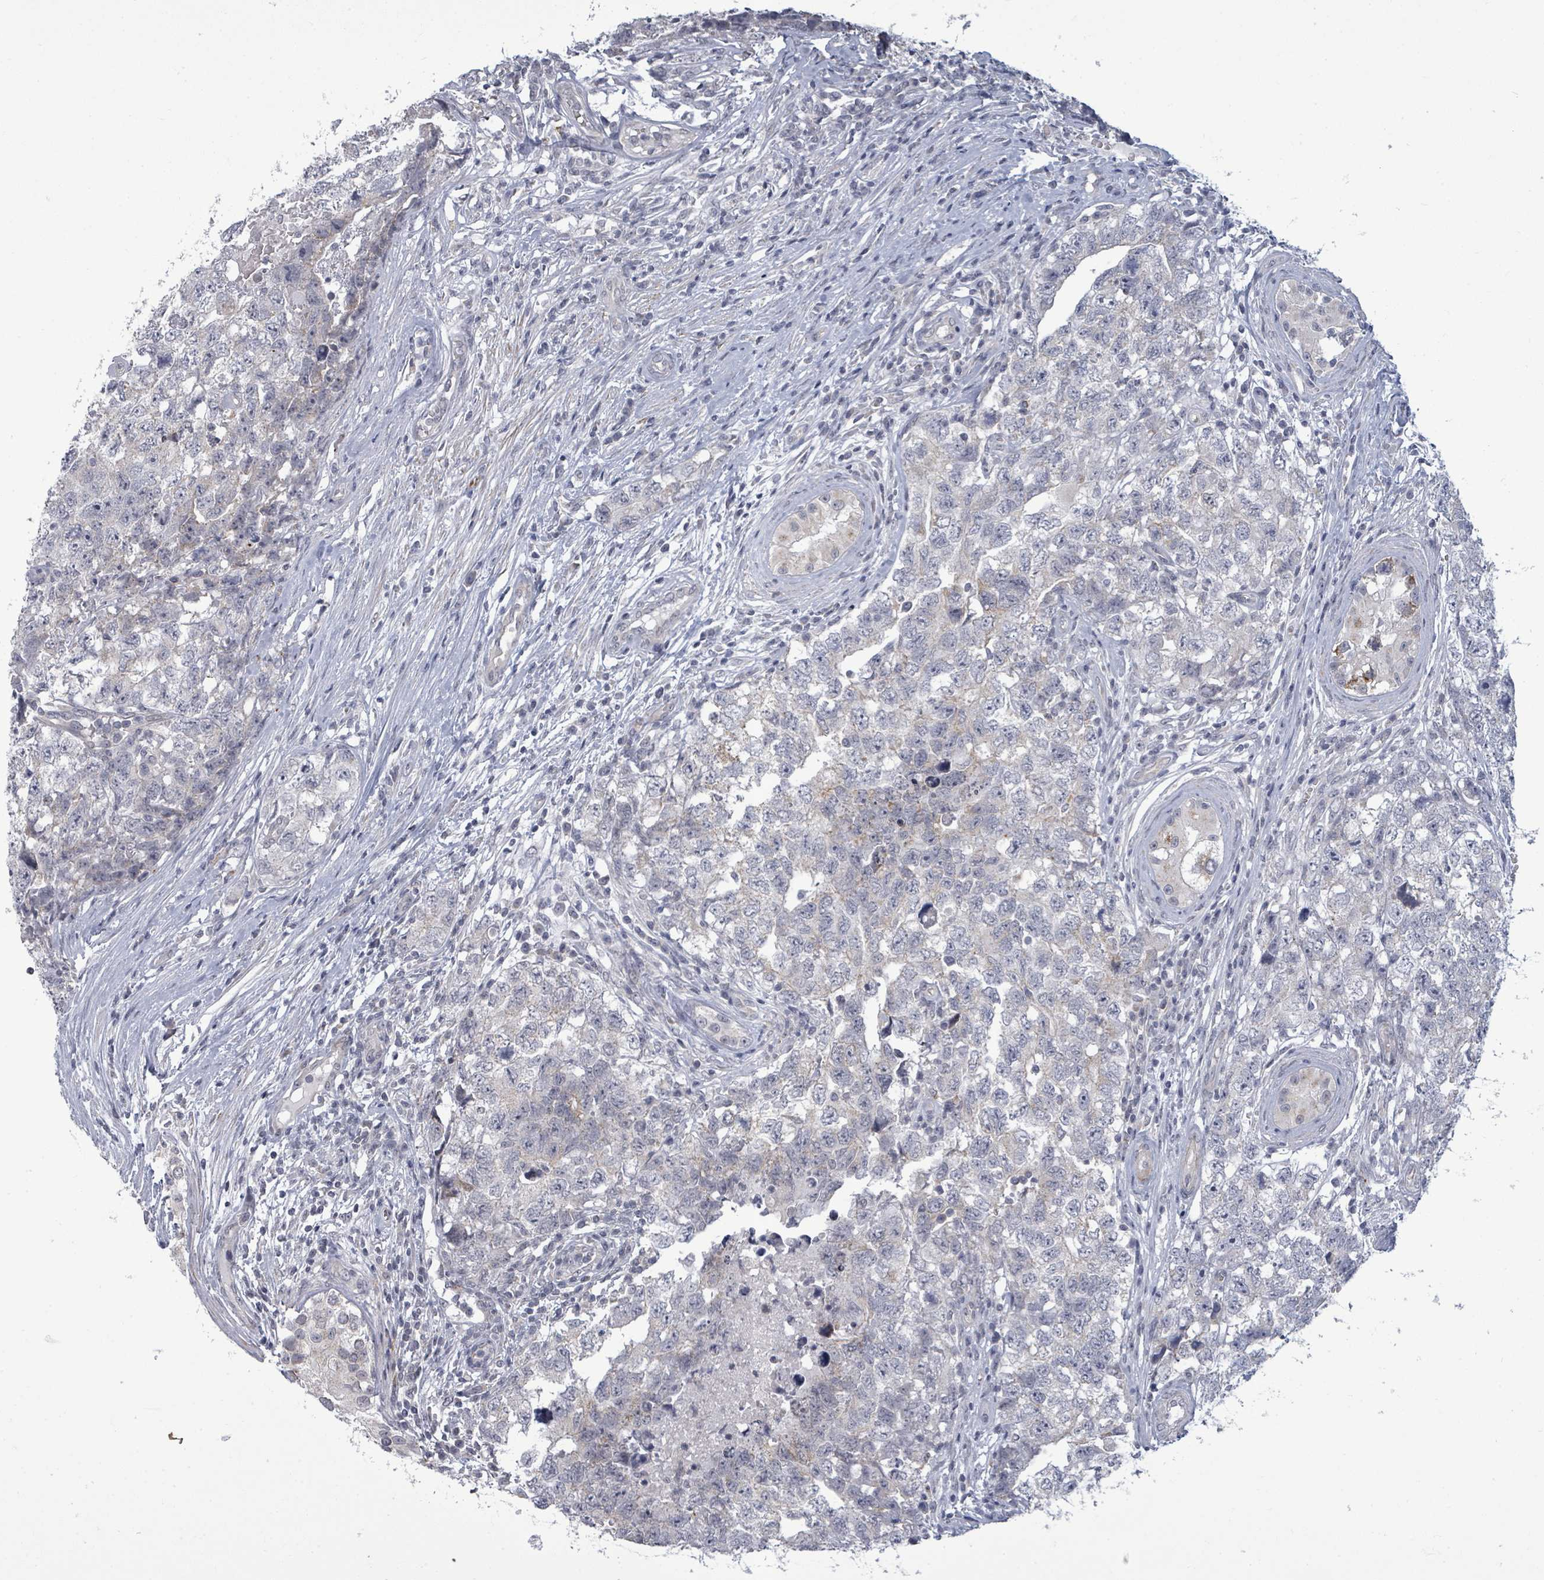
{"staining": {"intensity": "negative", "quantity": "none", "location": "none"}, "tissue": "testis cancer", "cell_type": "Tumor cells", "image_type": "cancer", "snomed": [{"axis": "morphology", "description": "Carcinoma, Embryonal, NOS"}, {"axis": "topography", "description": "Testis"}], "caption": "An immunohistochemistry micrograph of testis cancer (embryonal carcinoma) is shown. There is no staining in tumor cells of testis cancer (embryonal carcinoma).", "gene": "PTPN20", "patient": {"sex": "male", "age": 22}}